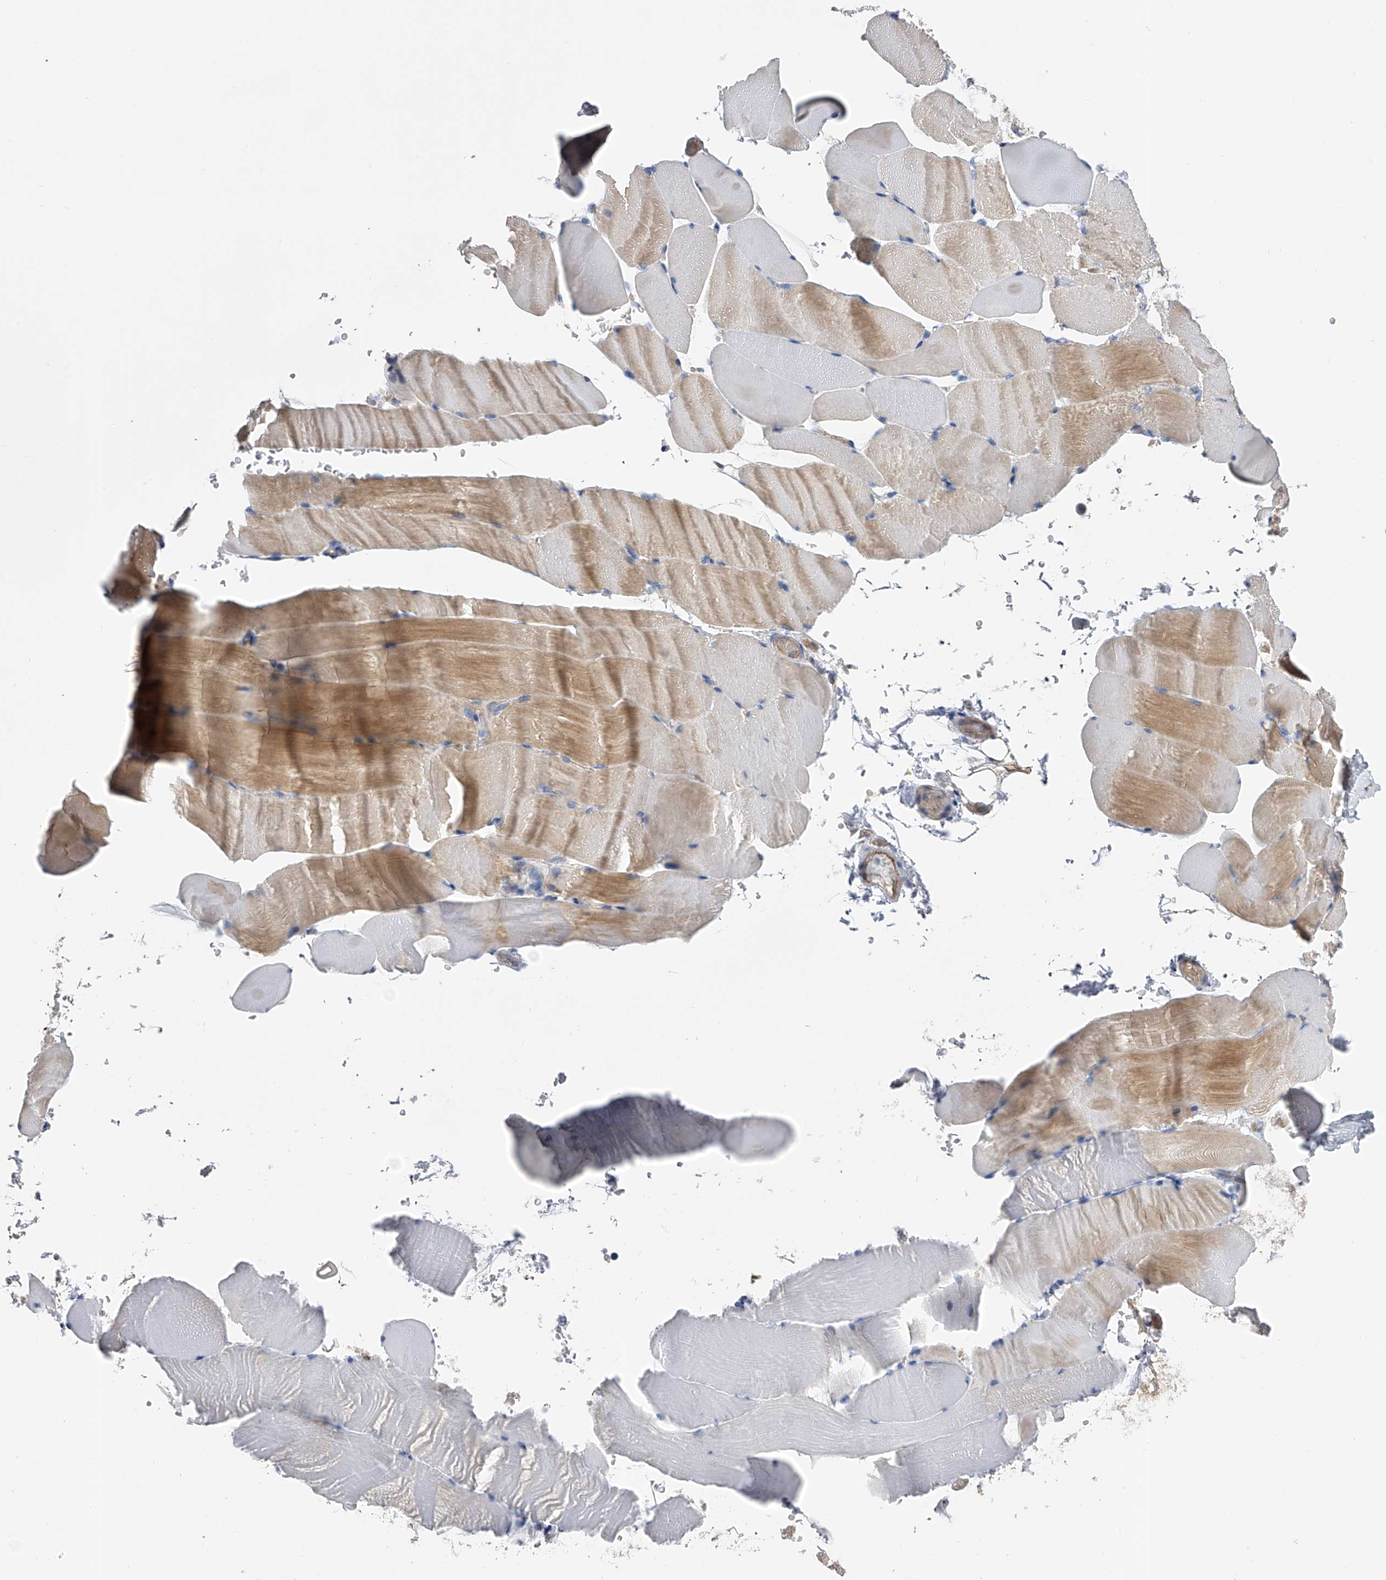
{"staining": {"intensity": "weak", "quantity": "25%-75%", "location": "cytoplasmic/membranous"}, "tissue": "skeletal muscle", "cell_type": "Myocytes", "image_type": "normal", "snomed": [{"axis": "morphology", "description": "Normal tissue, NOS"}, {"axis": "topography", "description": "Skeletal muscle"}, {"axis": "topography", "description": "Parathyroid gland"}], "caption": "This is a histology image of immunohistochemistry (IHC) staining of benign skeletal muscle, which shows weak expression in the cytoplasmic/membranous of myocytes.", "gene": "RWDD2A", "patient": {"sex": "female", "age": 37}}